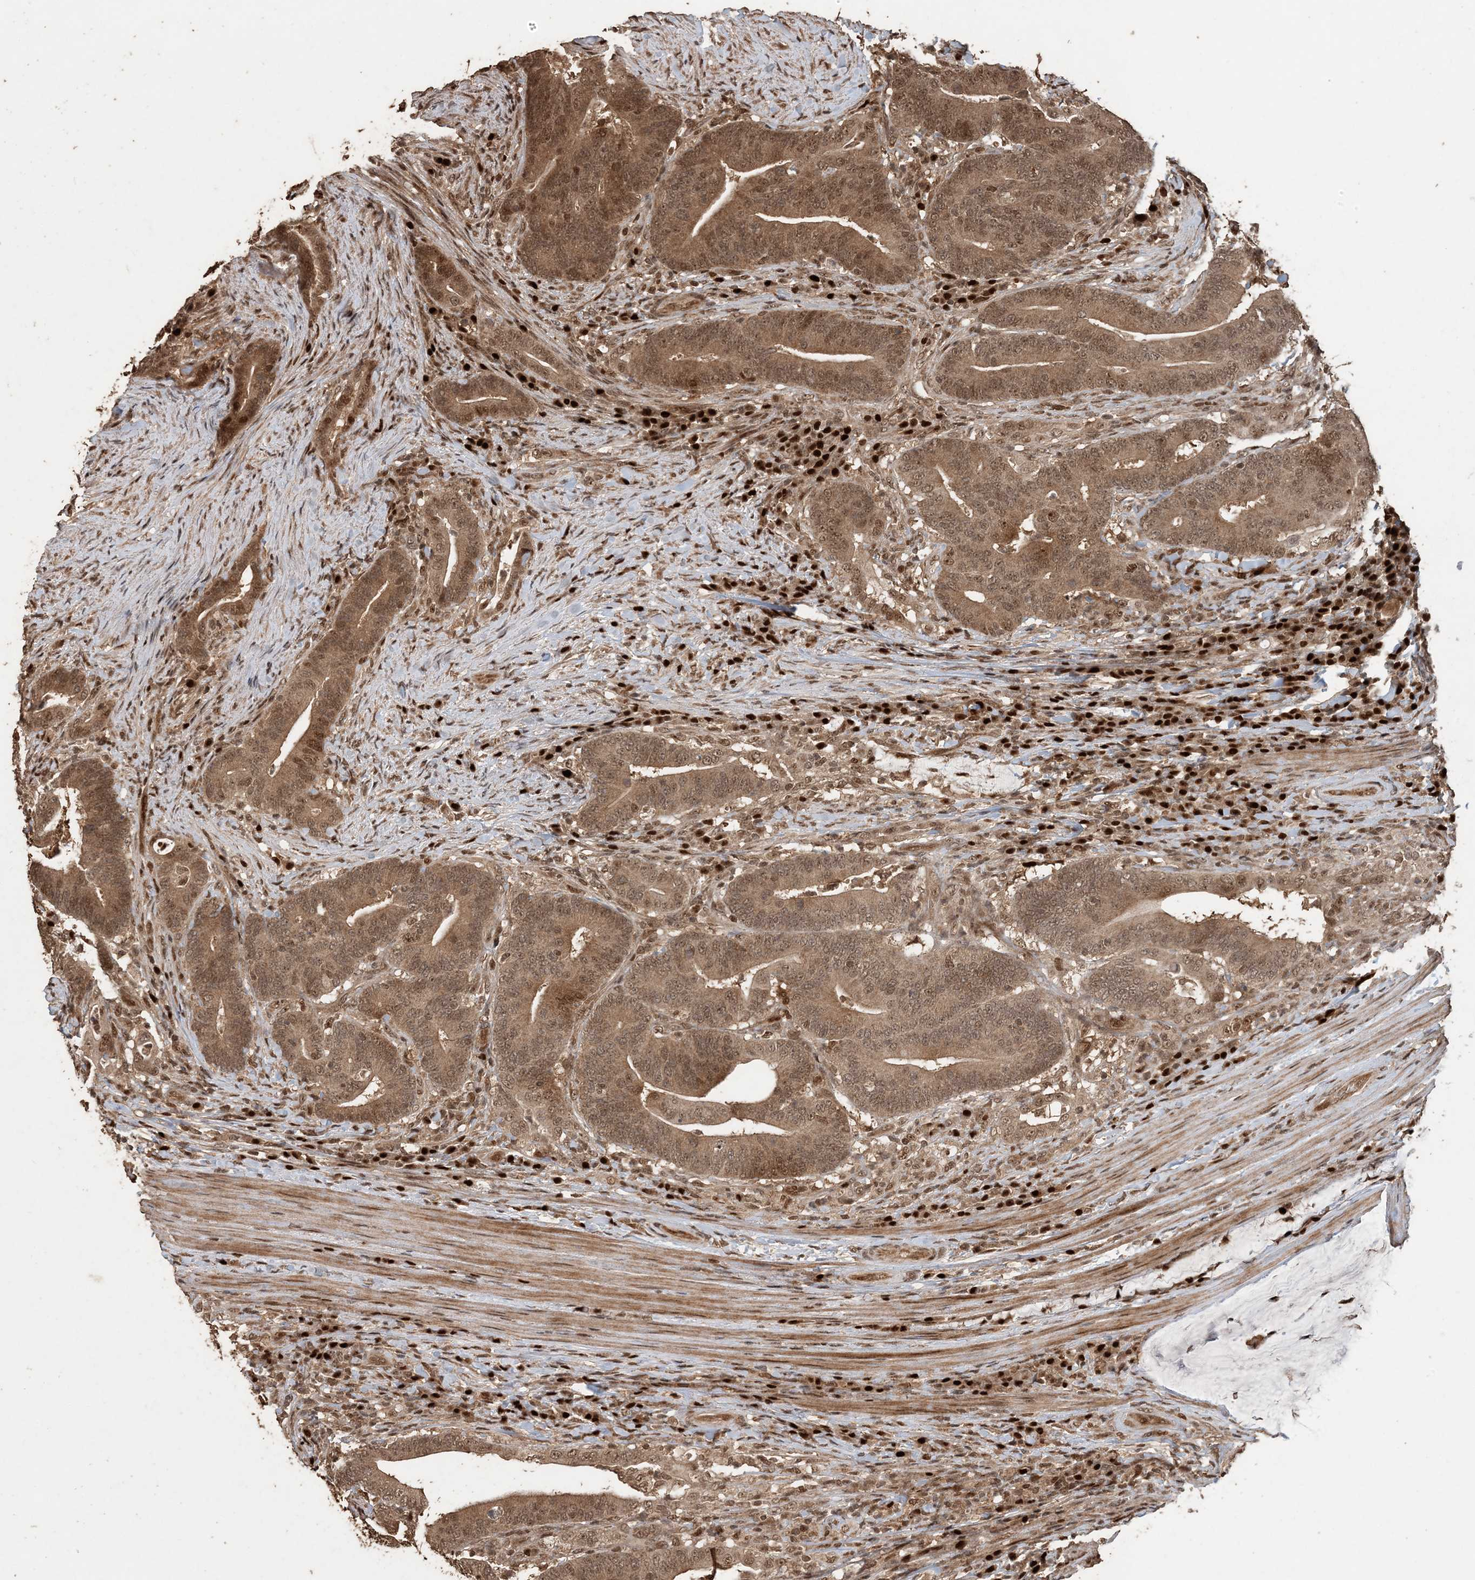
{"staining": {"intensity": "moderate", "quantity": ">75%", "location": "cytoplasmic/membranous,nuclear"}, "tissue": "colorectal cancer", "cell_type": "Tumor cells", "image_type": "cancer", "snomed": [{"axis": "morphology", "description": "Normal tissue, NOS"}, {"axis": "morphology", "description": "Adenocarcinoma, NOS"}, {"axis": "topography", "description": "Colon"}], "caption": "Moderate cytoplasmic/membranous and nuclear expression is present in about >75% of tumor cells in colorectal adenocarcinoma.", "gene": "ATP13A2", "patient": {"sex": "female", "age": 66}}